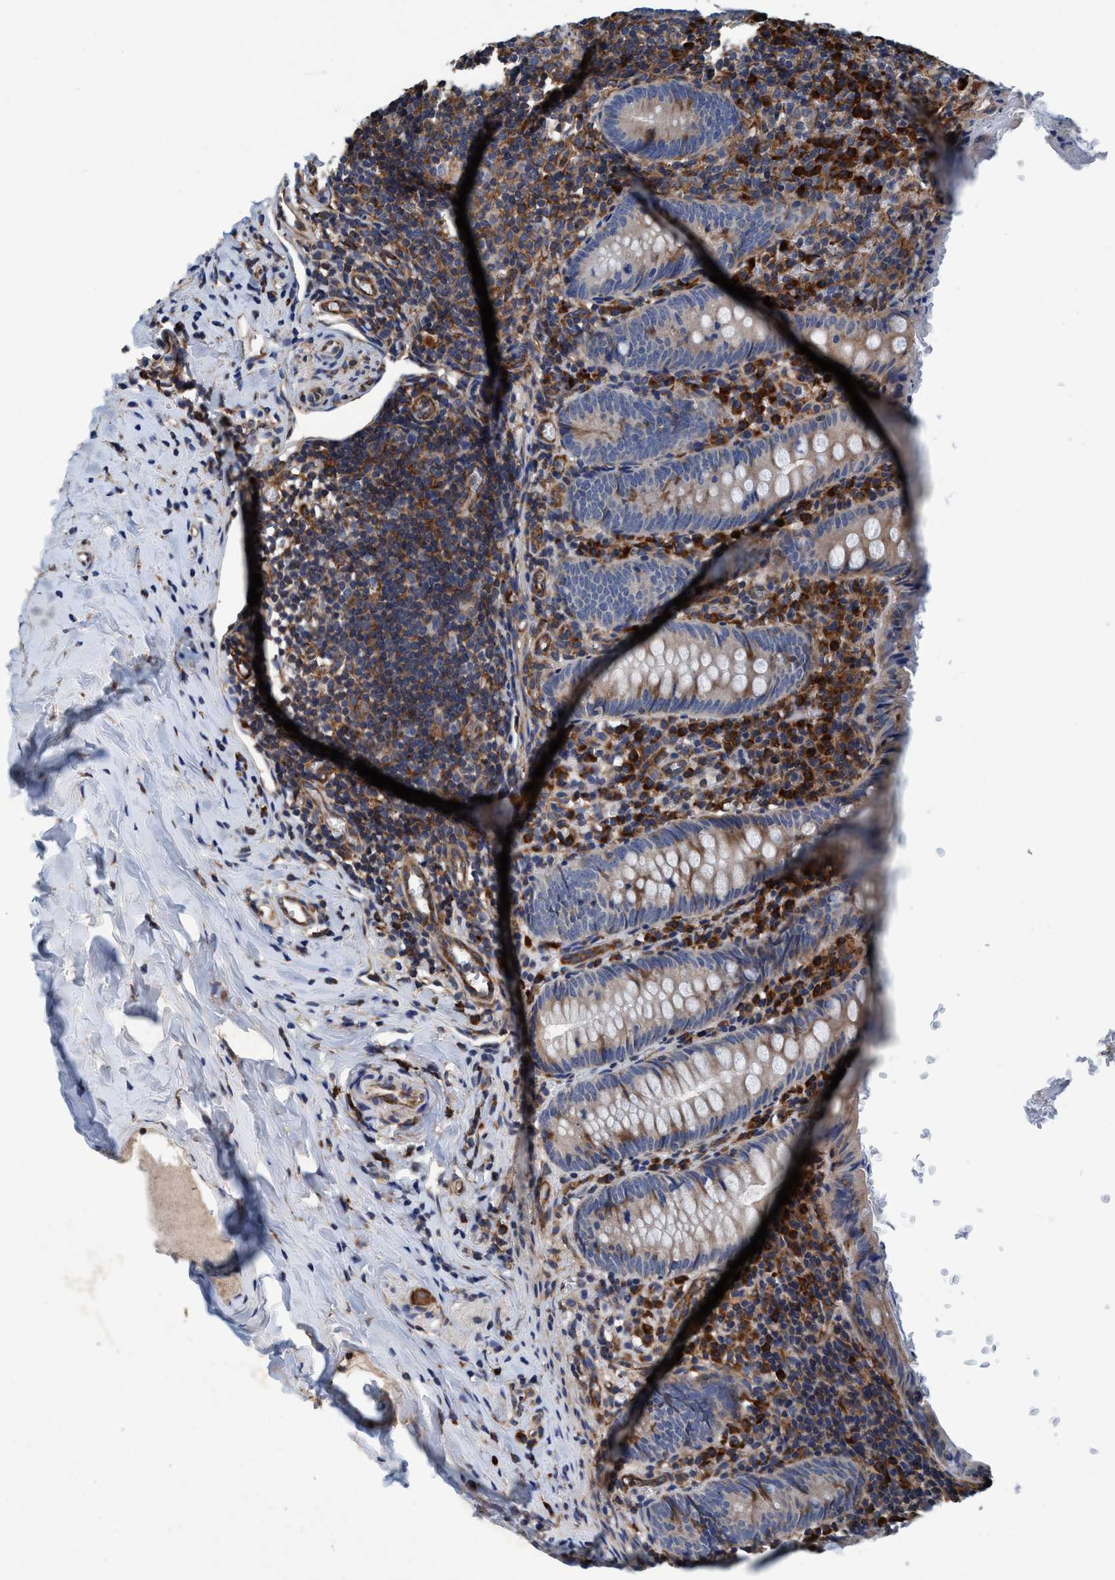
{"staining": {"intensity": "weak", "quantity": "<25%", "location": "cytoplasmic/membranous"}, "tissue": "appendix", "cell_type": "Glandular cells", "image_type": "normal", "snomed": [{"axis": "morphology", "description": "Normal tissue, NOS"}, {"axis": "topography", "description": "Appendix"}], "caption": "Immunohistochemistry photomicrograph of normal appendix: human appendix stained with DAB (3,3'-diaminobenzidine) displays no significant protein expression in glandular cells. Nuclei are stained in blue.", "gene": "ENDOG", "patient": {"sex": "female", "age": 10}}